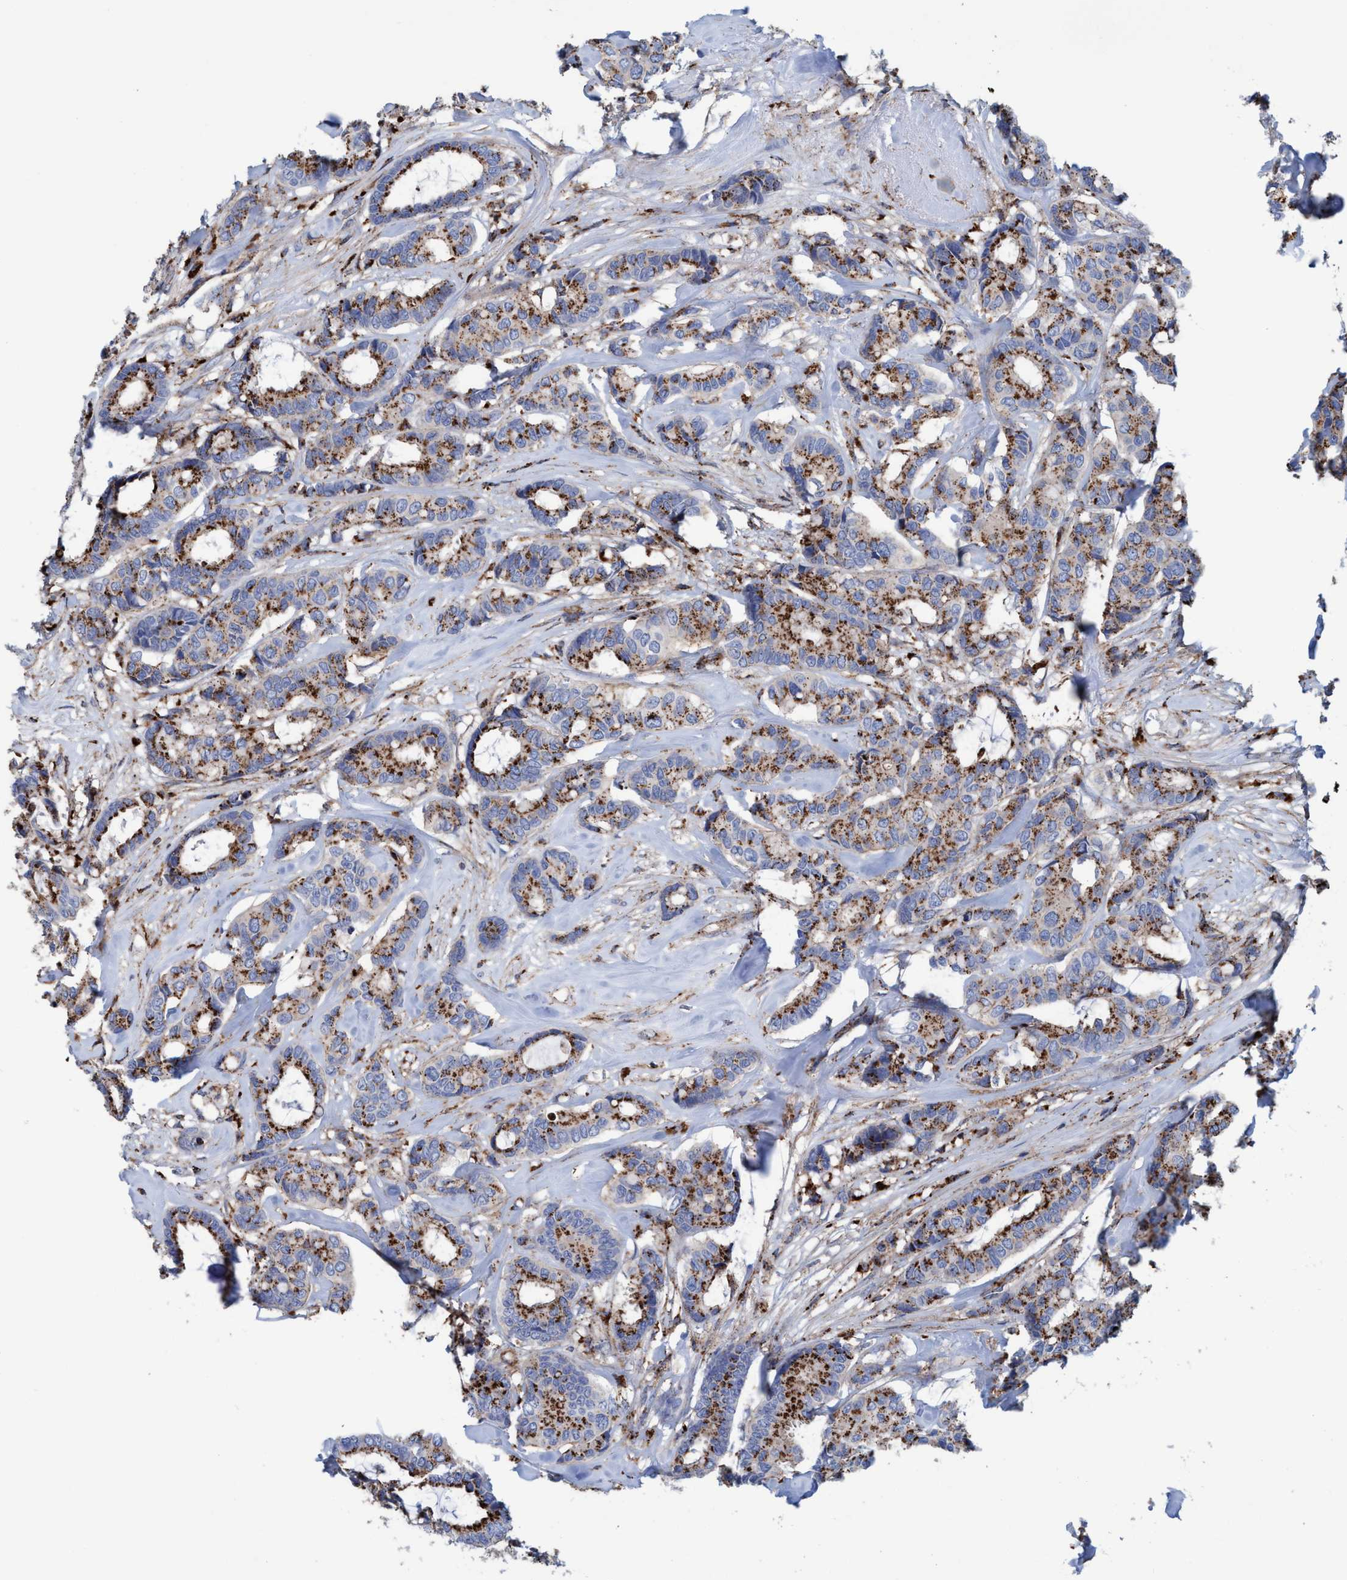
{"staining": {"intensity": "moderate", "quantity": ">75%", "location": "cytoplasmic/membranous"}, "tissue": "breast cancer", "cell_type": "Tumor cells", "image_type": "cancer", "snomed": [{"axis": "morphology", "description": "Duct carcinoma"}, {"axis": "topography", "description": "Breast"}], "caption": "IHC histopathology image of neoplastic tissue: breast cancer (invasive ductal carcinoma) stained using immunohistochemistry displays medium levels of moderate protein expression localized specifically in the cytoplasmic/membranous of tumor cells, appearing as a cytoplasmic/membranous brown color.", "gene": "TRIM65", "patient": {"sex": "female", "age": 87}}